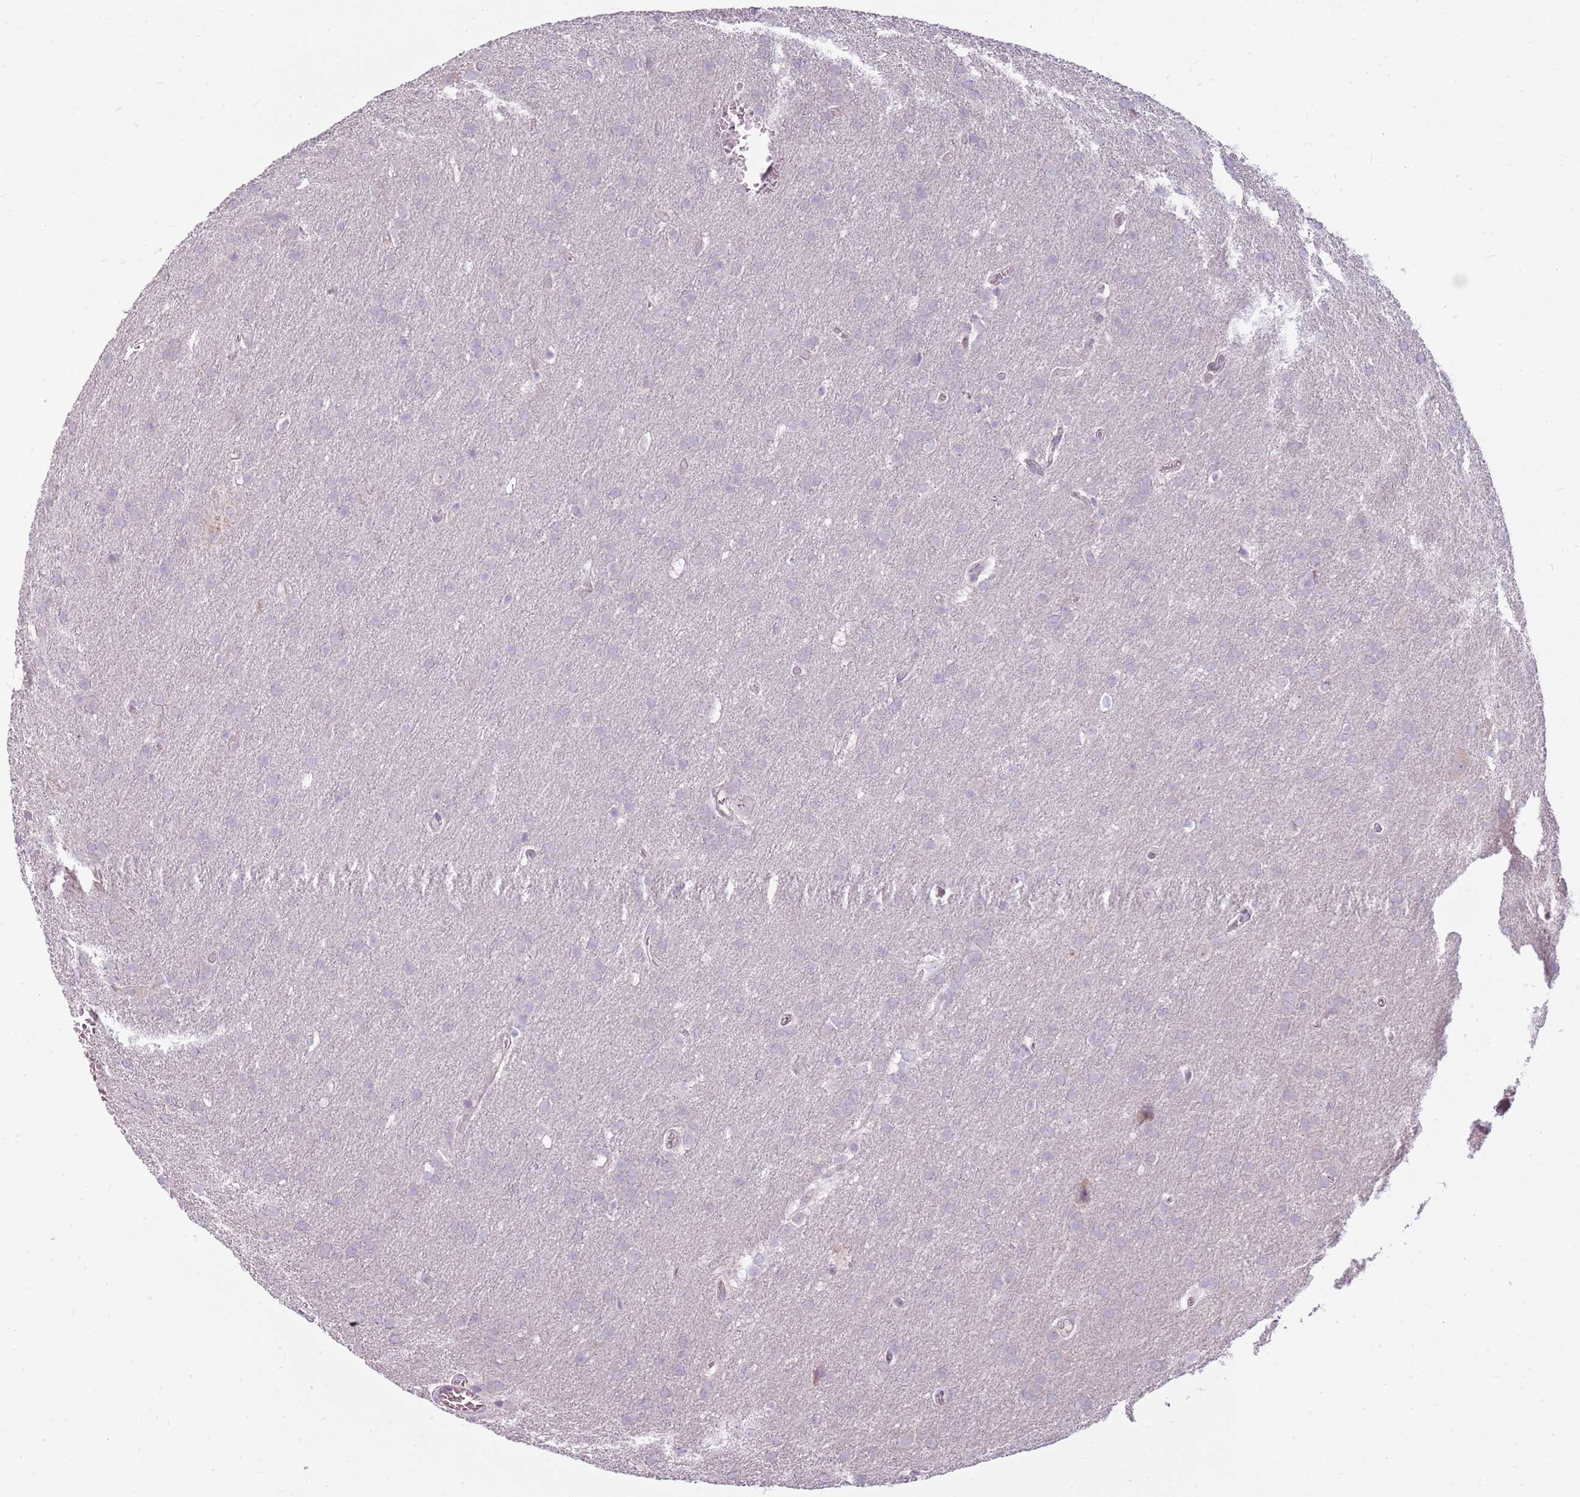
{"staining": {"intensity": "negative", "quantity": "none", "location": "none"}, "tissue": "glioma", "cell_type": "Tumor cells", "image_type": "cancer", "snomed": [{"axis": "morphology", "description": "Glioma, malignant, Low grade"}, {"axis": "topography", "description": "Brain"}], "caption": "Immunohistochemistry (IHC) image of glioma stained for a protein (brown), which reveals no staining in tumor cells.", "gene": "HSPA14", "patient": {"sex": "female", "age": 32}}